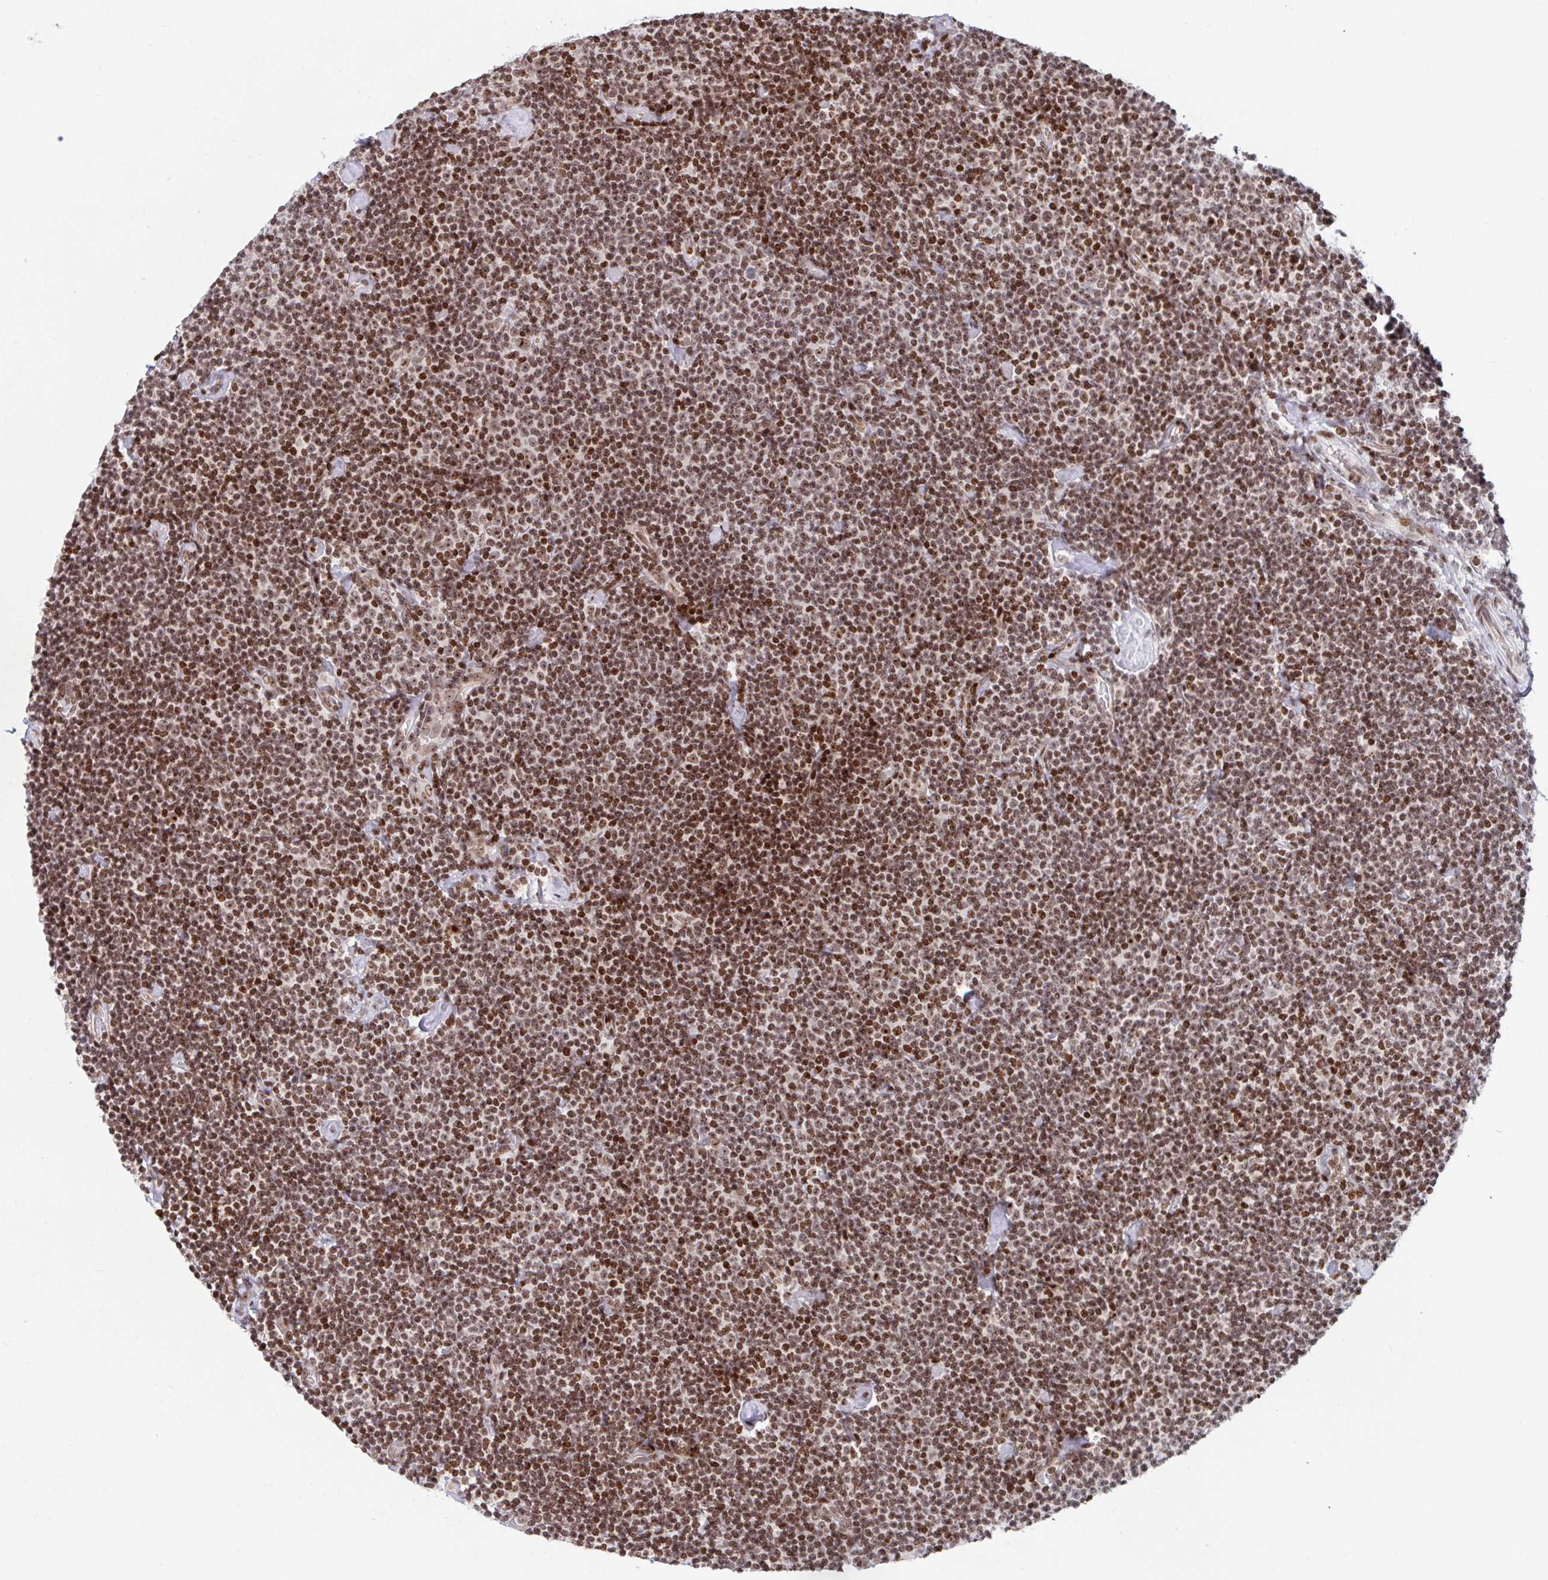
{"staining": {"intensity": "moderate", "quantity": ">75%", "location": "nuclear"}, "tissue": "lymphoma", "cell_type": "Tumor cells", "image_type": "cancer", "snomed": [{"axis": "morphology", "description": "Malignant lymphoma, non-Hodgkin's type, Low grade"}, {"axis": "topography", "description": "Lymph node"}], "caption": "Immunohistochemical staining of lymphoma exhibits moderate nuclear protein staining in about >75% of tumor cells.", "gene": "C19orf53", "patient": {"sex": "male", "age": 81}}